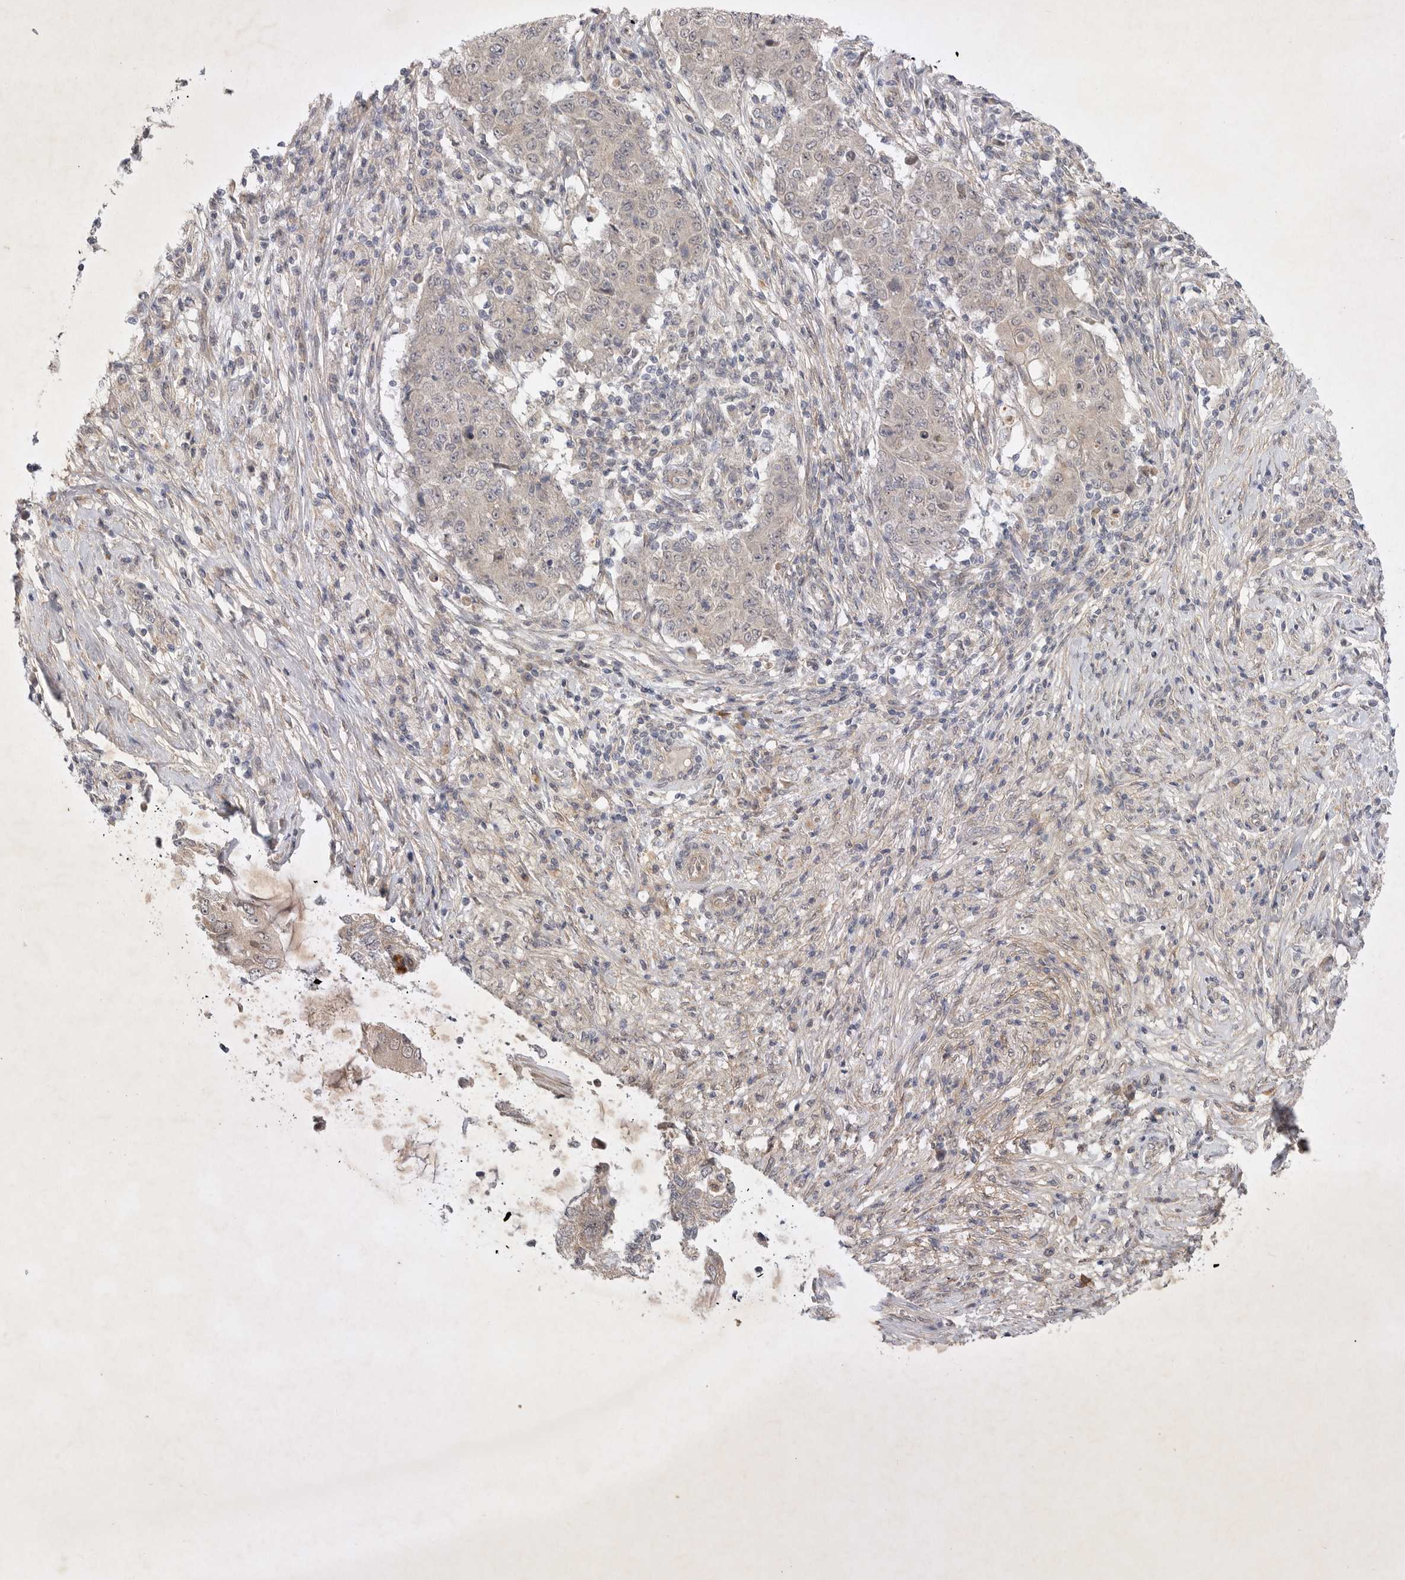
{"staining": {"intensity": "weak", "quantity": "<25%", "location": "cytoplasmic/membranous"}, "tissue": "ovarian cancer", "cell_type": "Tumor cells", "image_type": "cancer", "snomed": [{"axis": "morphology", "description": "Carcinoma, endometroid"}, {"axis": "topography", "description": "Ovary"}], "caption": "Endometroid carcinoma (ovarian) stained for a protein using IHC demonstrates no expression tumor cells.", "gene": "PTPDC1", "patient": {"sex": "female", "age": 51}}